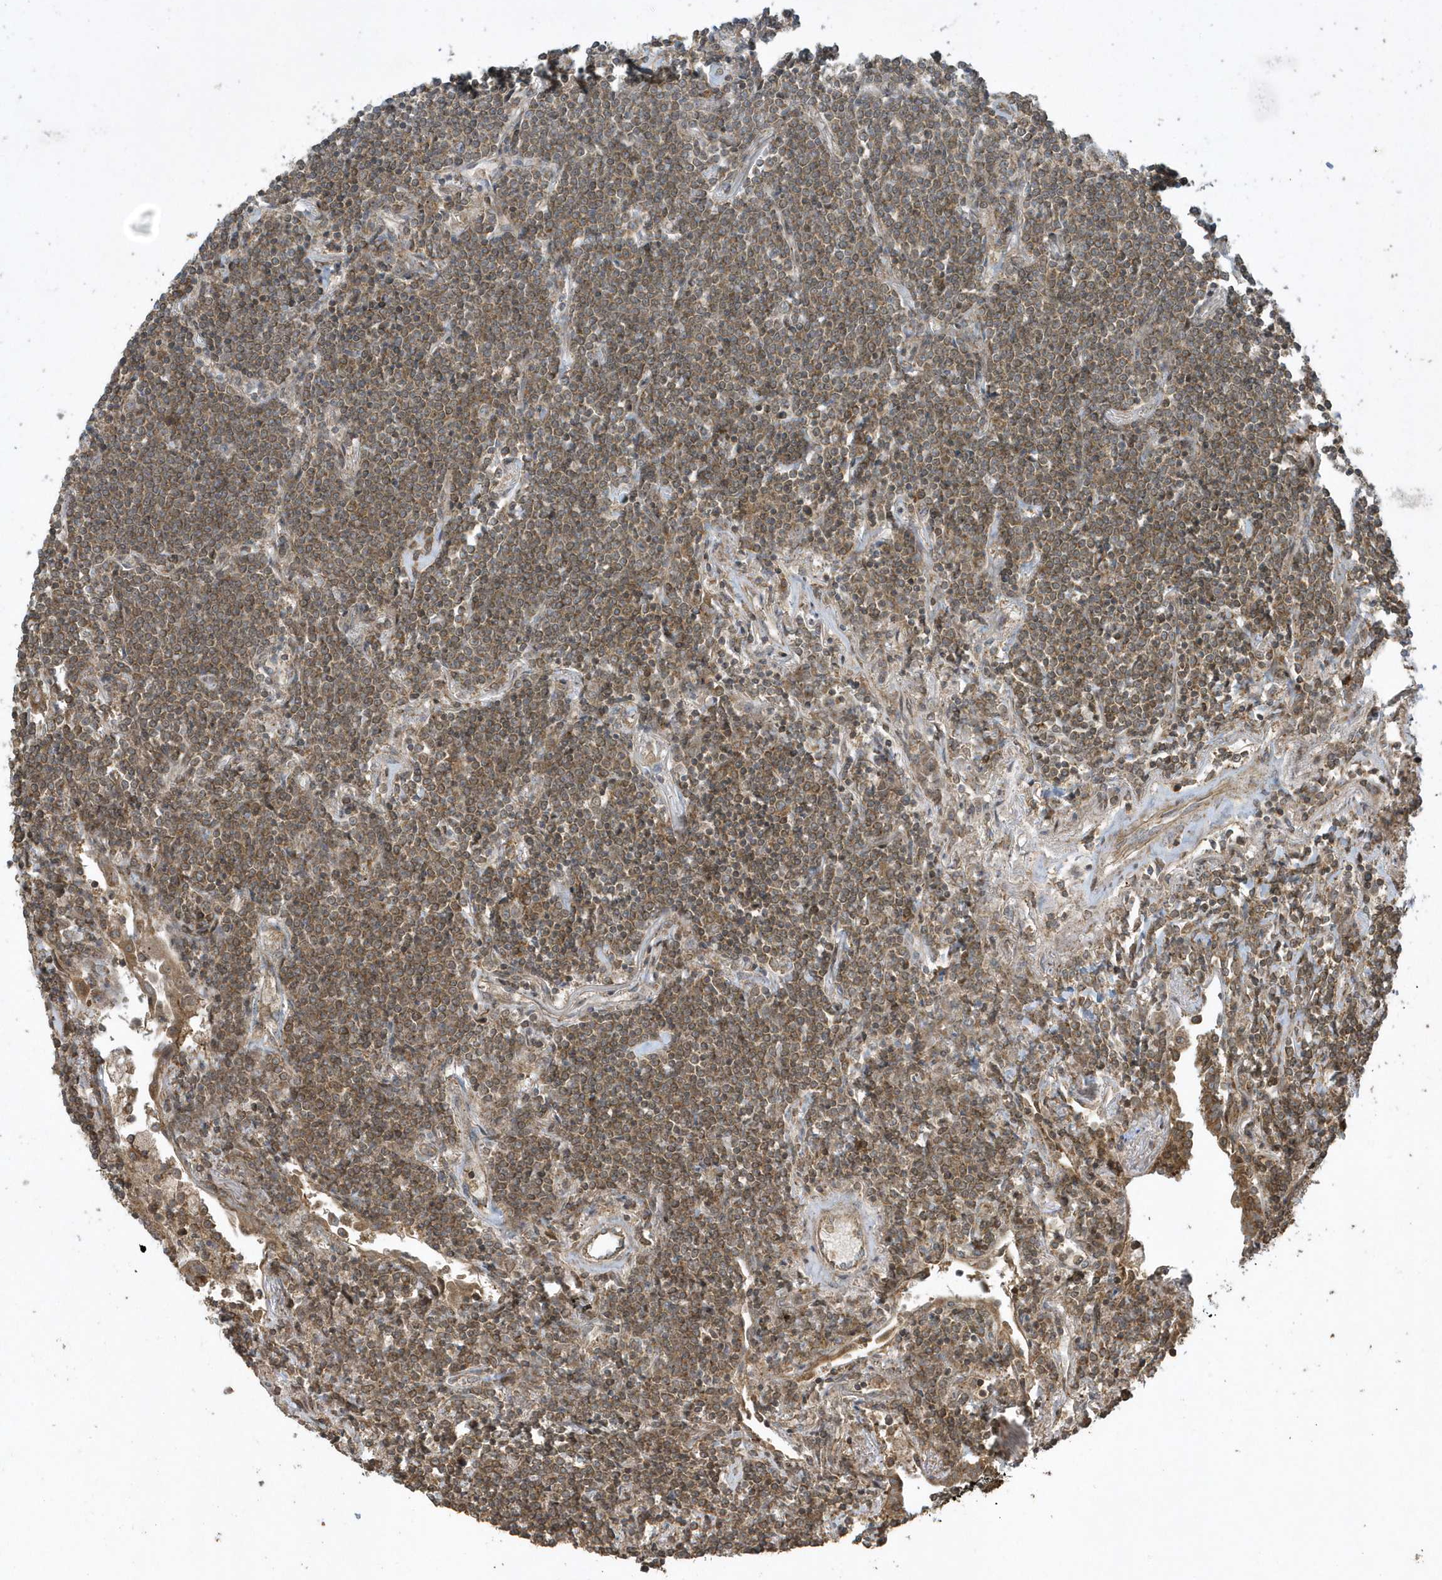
{"staining": {"intensity": "moderate", "quantity": ">75%", "location": "cytoplasmic/membranous"}, "tissue": "lymphoma", "cell_type": "Tumor cells", "image_type": "cancer", "snomed": [{"axis": "morphology", "description": "Malignant lymphoma, non-Hodgkin's type, Low grade"}, {"axis": "topography", "description": "Lung"}], "caption": "Low-grade malignant lymphoma, non-Hodgkin's type tissue exhibits moderate cytoplasmic/membranous positivity in about >75% of tumor cells, visualized by immunohistochemistry. (Brightfield microscopy of DAB IHC at high magnification).", "gene": "STAMBP", "patient": {"sex": "female", "age": 71}}